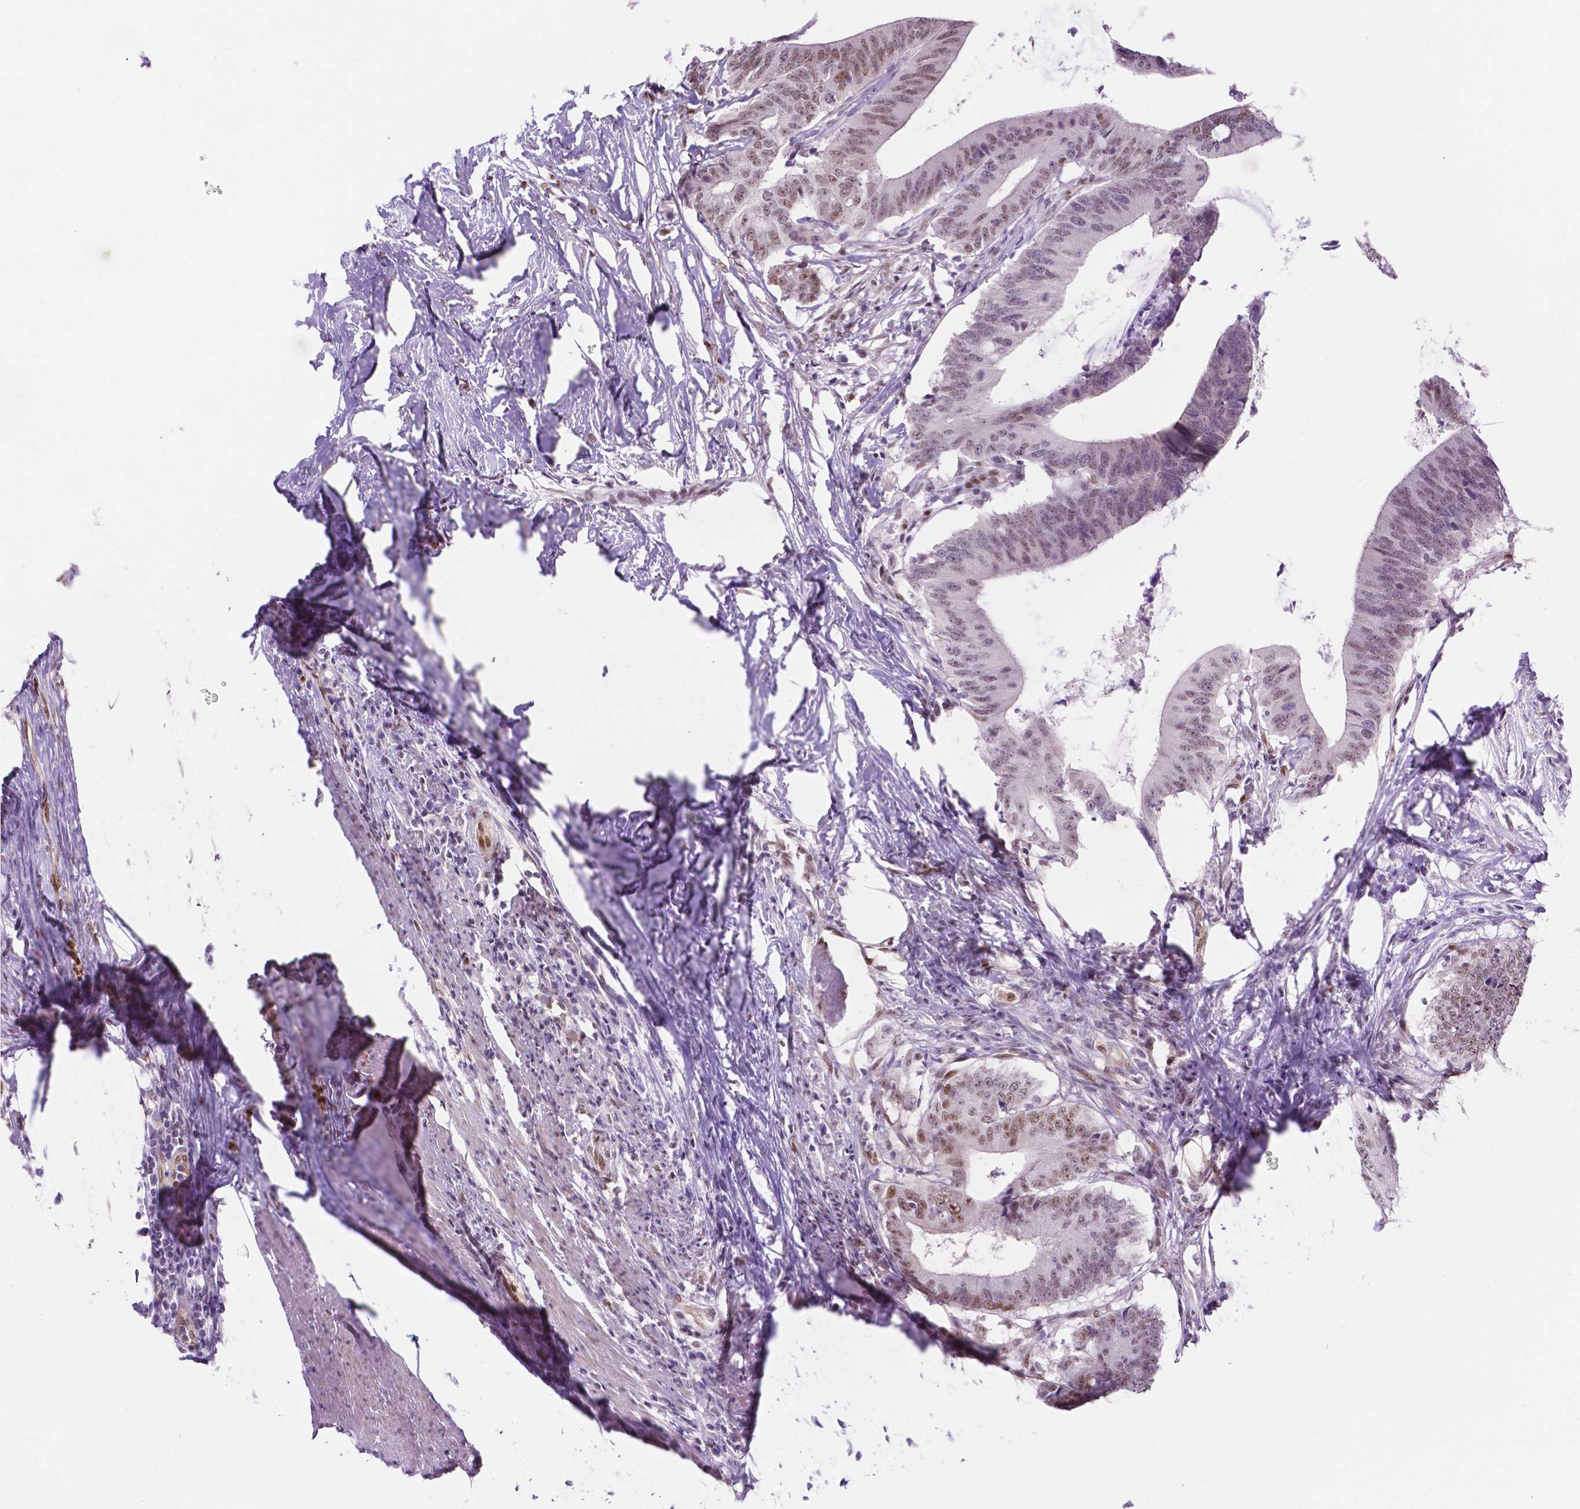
{"staining": {"intensity": "weak", "quantity": "25%-75%", "location": "nuclear"}, "tissue": "colorectal cancer", "cell_type": "Tumor cells", "image_type": "cancer", "snomed": [{"axis": "morphology", "description": "Adenocarcinoma, NOS"}, {"axis": "topography", "description": "Colon"}], "caption": "An IHC photomicrograph of neoplastic tissue is shown. Protein staining in brown shows weak nuclear positivity in colorectal cancer (adenocarcinoma) within tumor cells.", "gene": "ERF", "patient": {"sex": "female", "age": 43}}